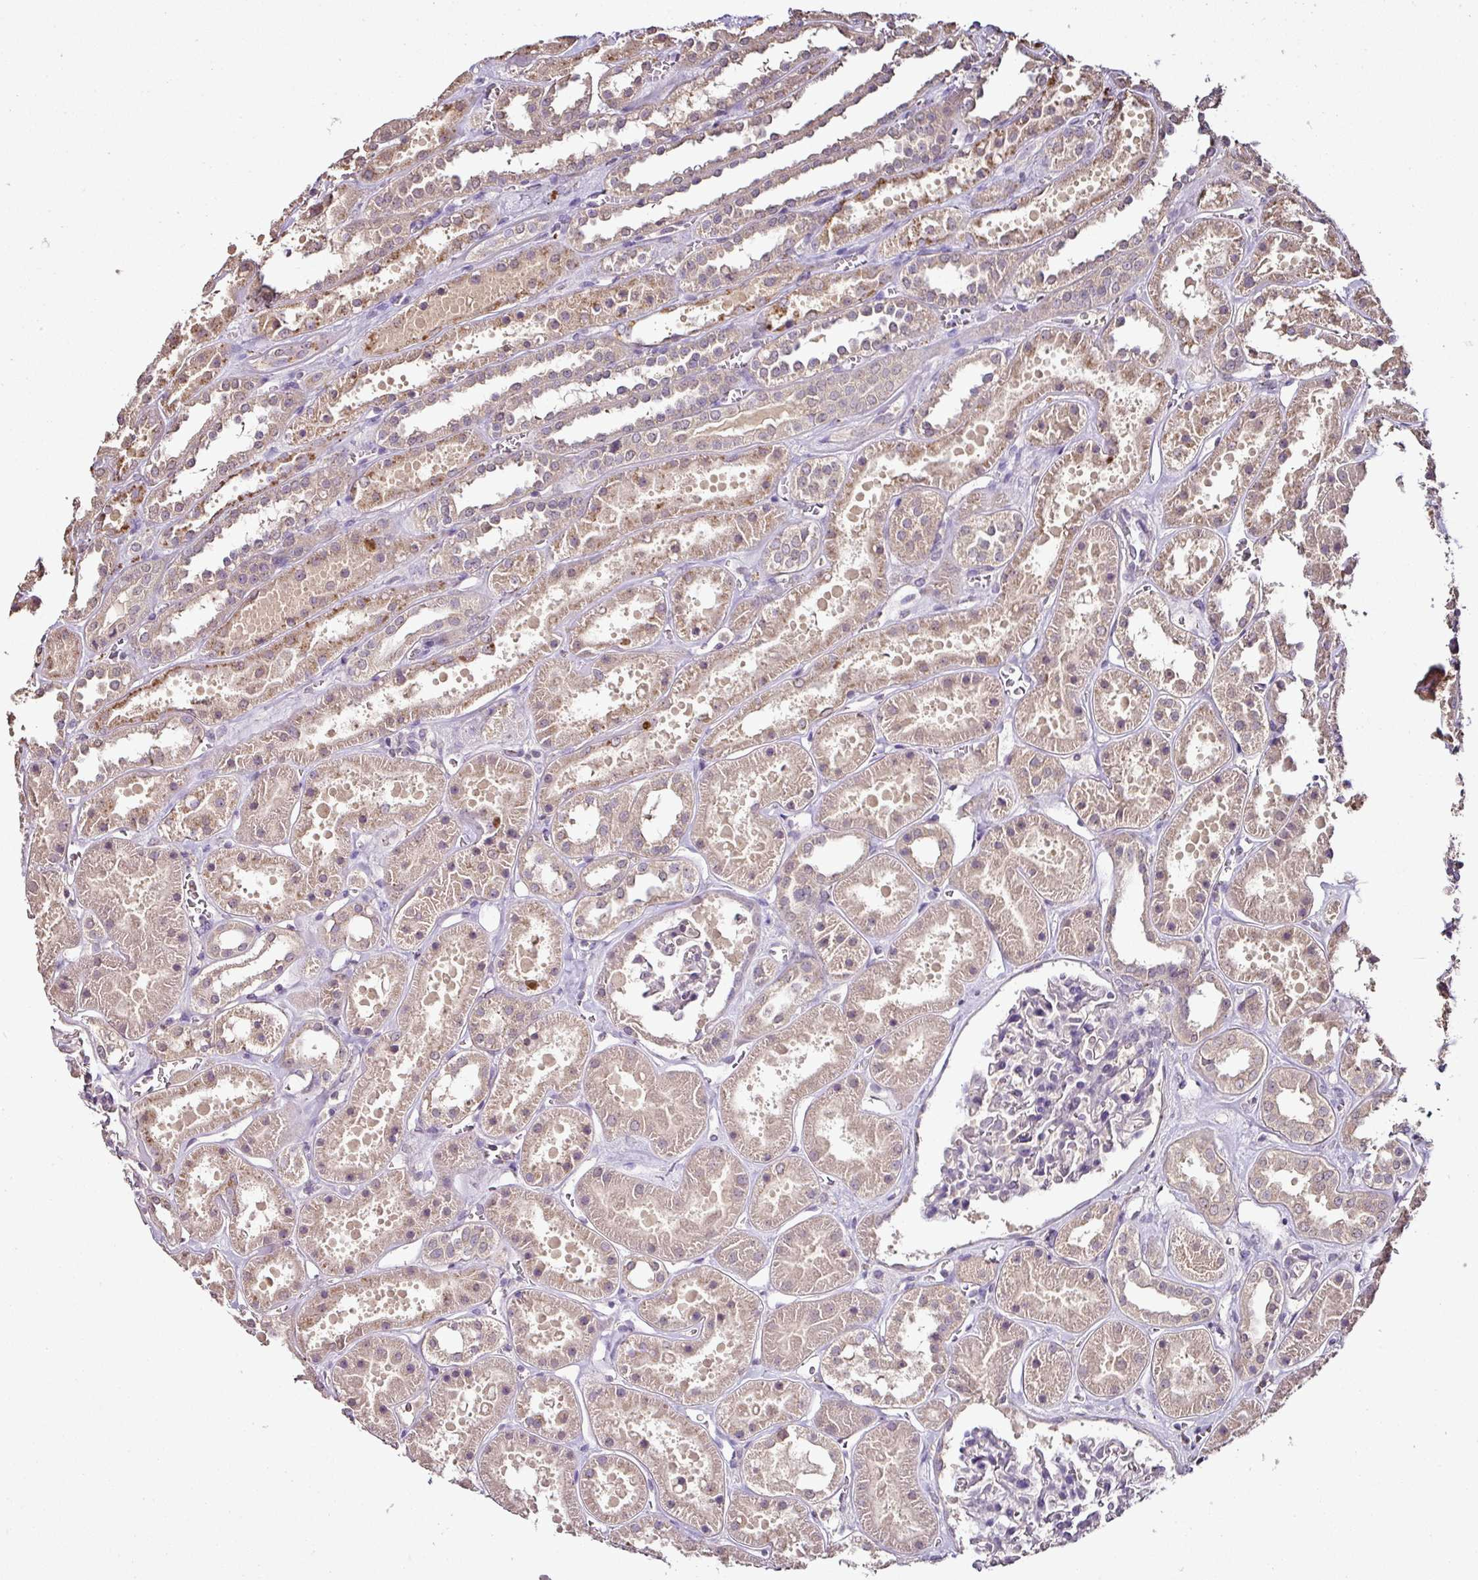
{"staining": {"intensity": "negative", "quantity": "none", "location": "none"}, "tissue": "kidney", "cell_type": "Cells in glomeruli", "image_type": "normal", "snomed": [{"axis": "morphology", "description": "Normal tissue, NOS"}, {"axis": "topography", "description": "Kidney"}], "caption": "DAB (3,3'-diaminobenzidine) immunohistochemical staining of unremarkable human kidney displays no significant staining in cells in glomeruli. The staining was performed using DAB (3,3'-diaminobenzidine) to visualize the protein expression in brown, while the nuclei were stained in blue with hematoxylin (Magnification: 20x).", "gene": "RPL38", "patient": {"sex": "female", "age": 41}}